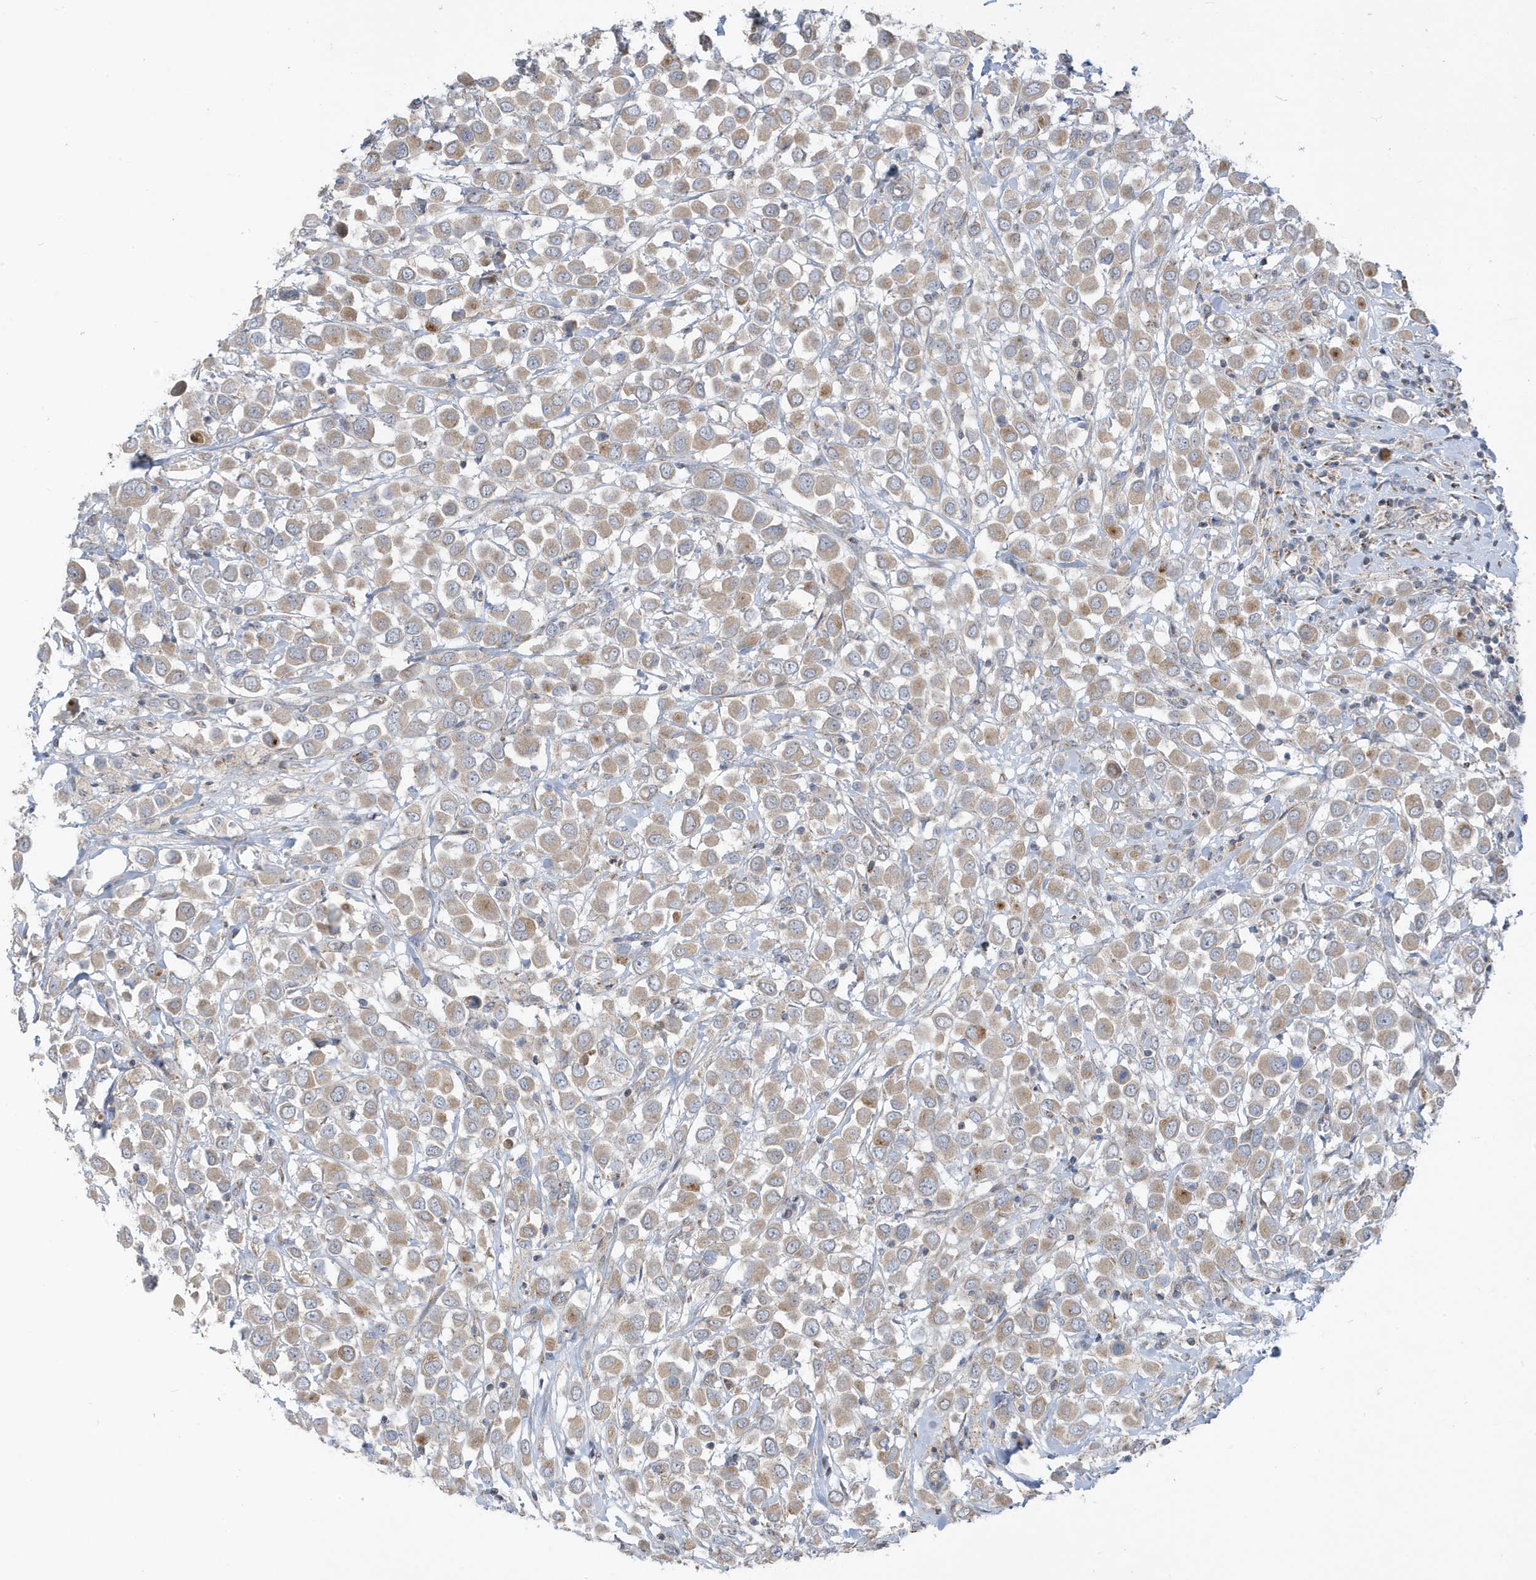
{"staining": {"intensity": "weak", "quantity": ">75%", "location": "cytoplasmic/membranous"}, "tissue": "breast cancer", "cell_type": "Tumor cells", "image_type": "cancer", "snomed": [{"axis": "morphology", "description": "Duct carcinoma"}, {"axis": "topography", "description": "Breast"}], "caption": "Weak cytoplasmic/membranous positivity is identified in approximately >75% of tumor cells in intraductal carcinoma (breast).", "gene": "ATP13A5", "patient": {"sex": "female", "age": 61}}